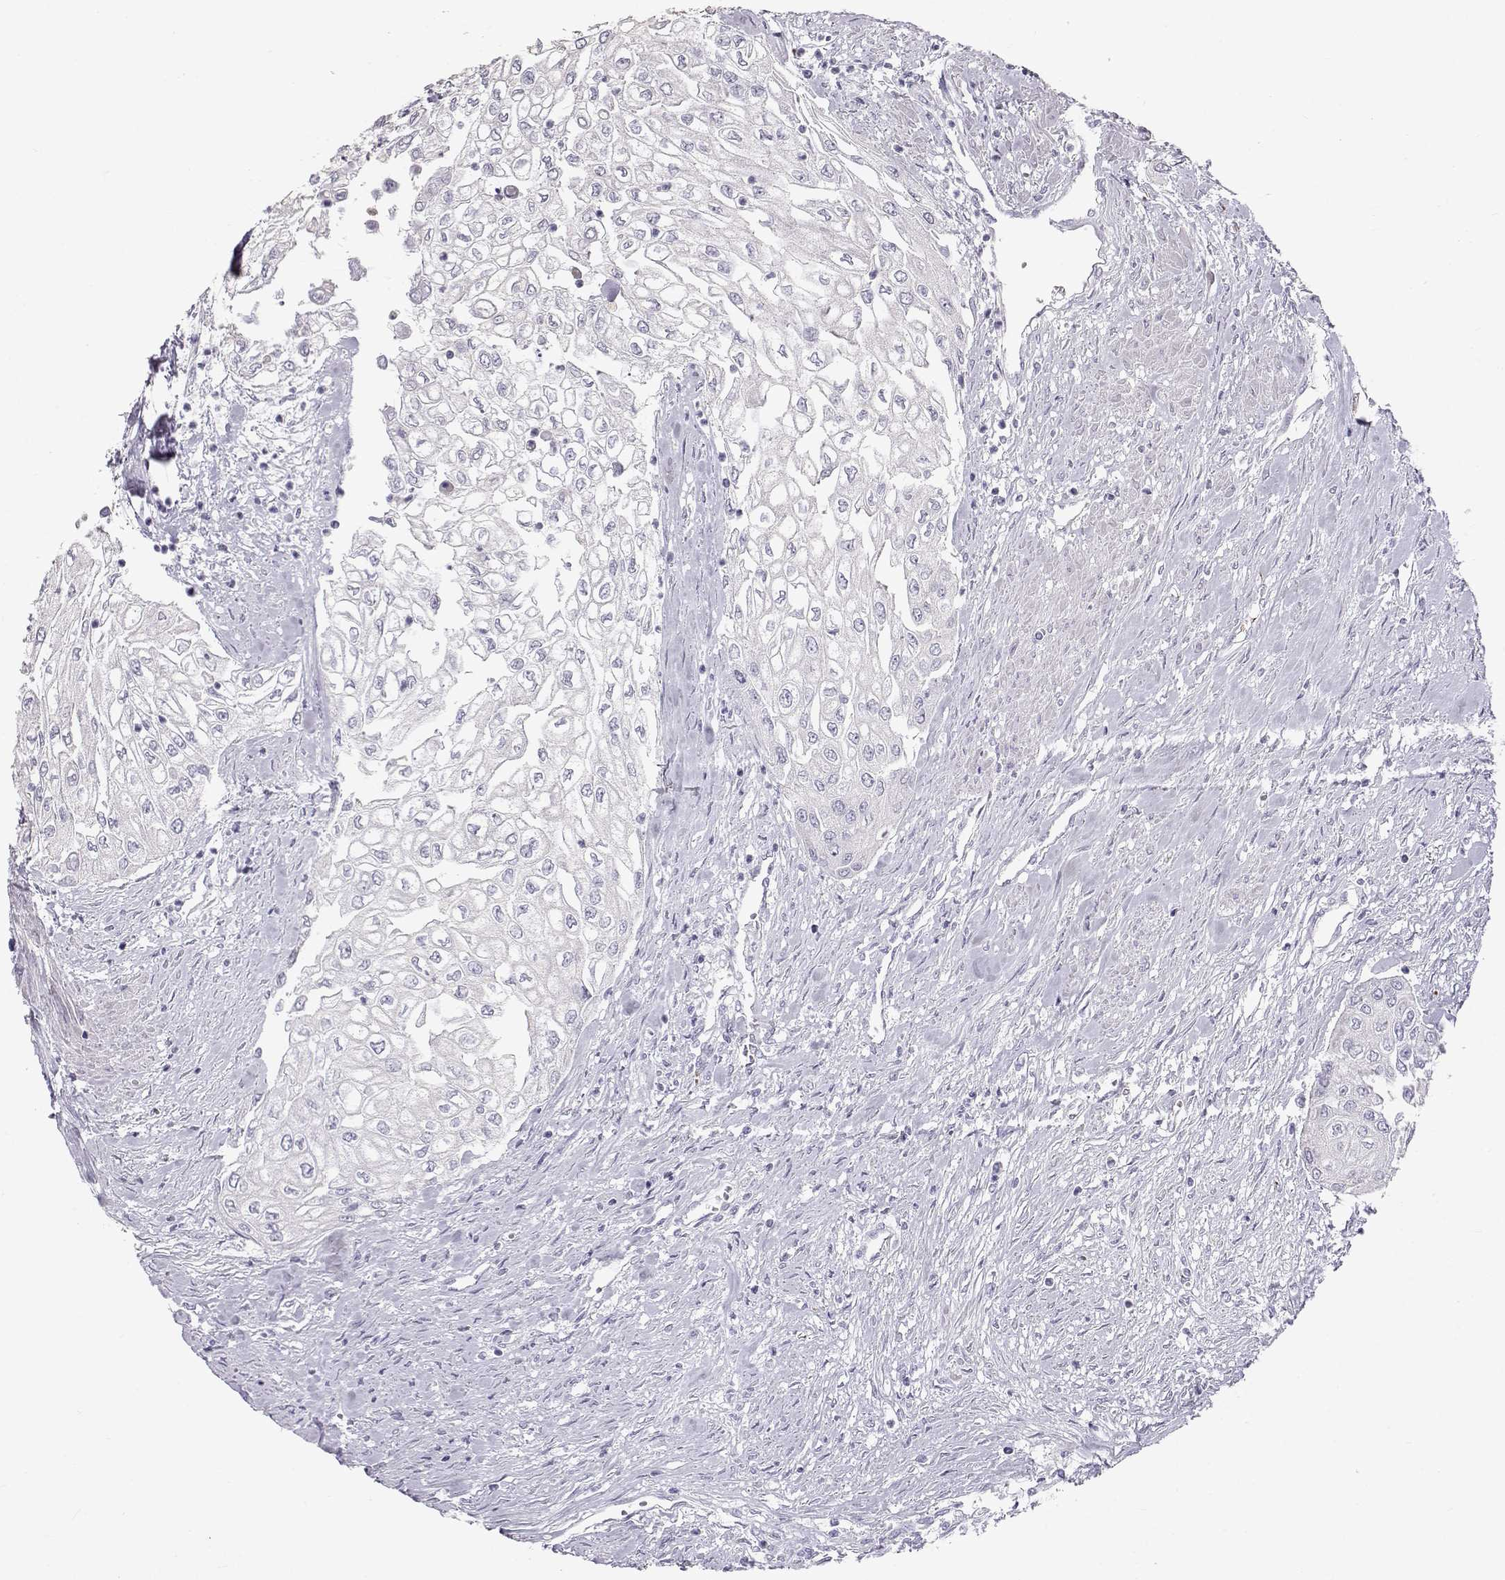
{"staining": {"intensity": "negative", "quantity": "none", "location": "none"}, "tissue": "urothelial cancer", "cell_type": "Tumor cells", "image_type": "cancer", "snomed": [{"axis": "morphology", "description": "Urothelial carcinoma, High grade"}, {"axis": "topography", "description": "Urinary bladder"}], "caption": "Tumor cells show no significant positivity in urothelial carcinoma (high-grade).", "gene": "RD3", "patient": {"sex": "male", "age": 62}}